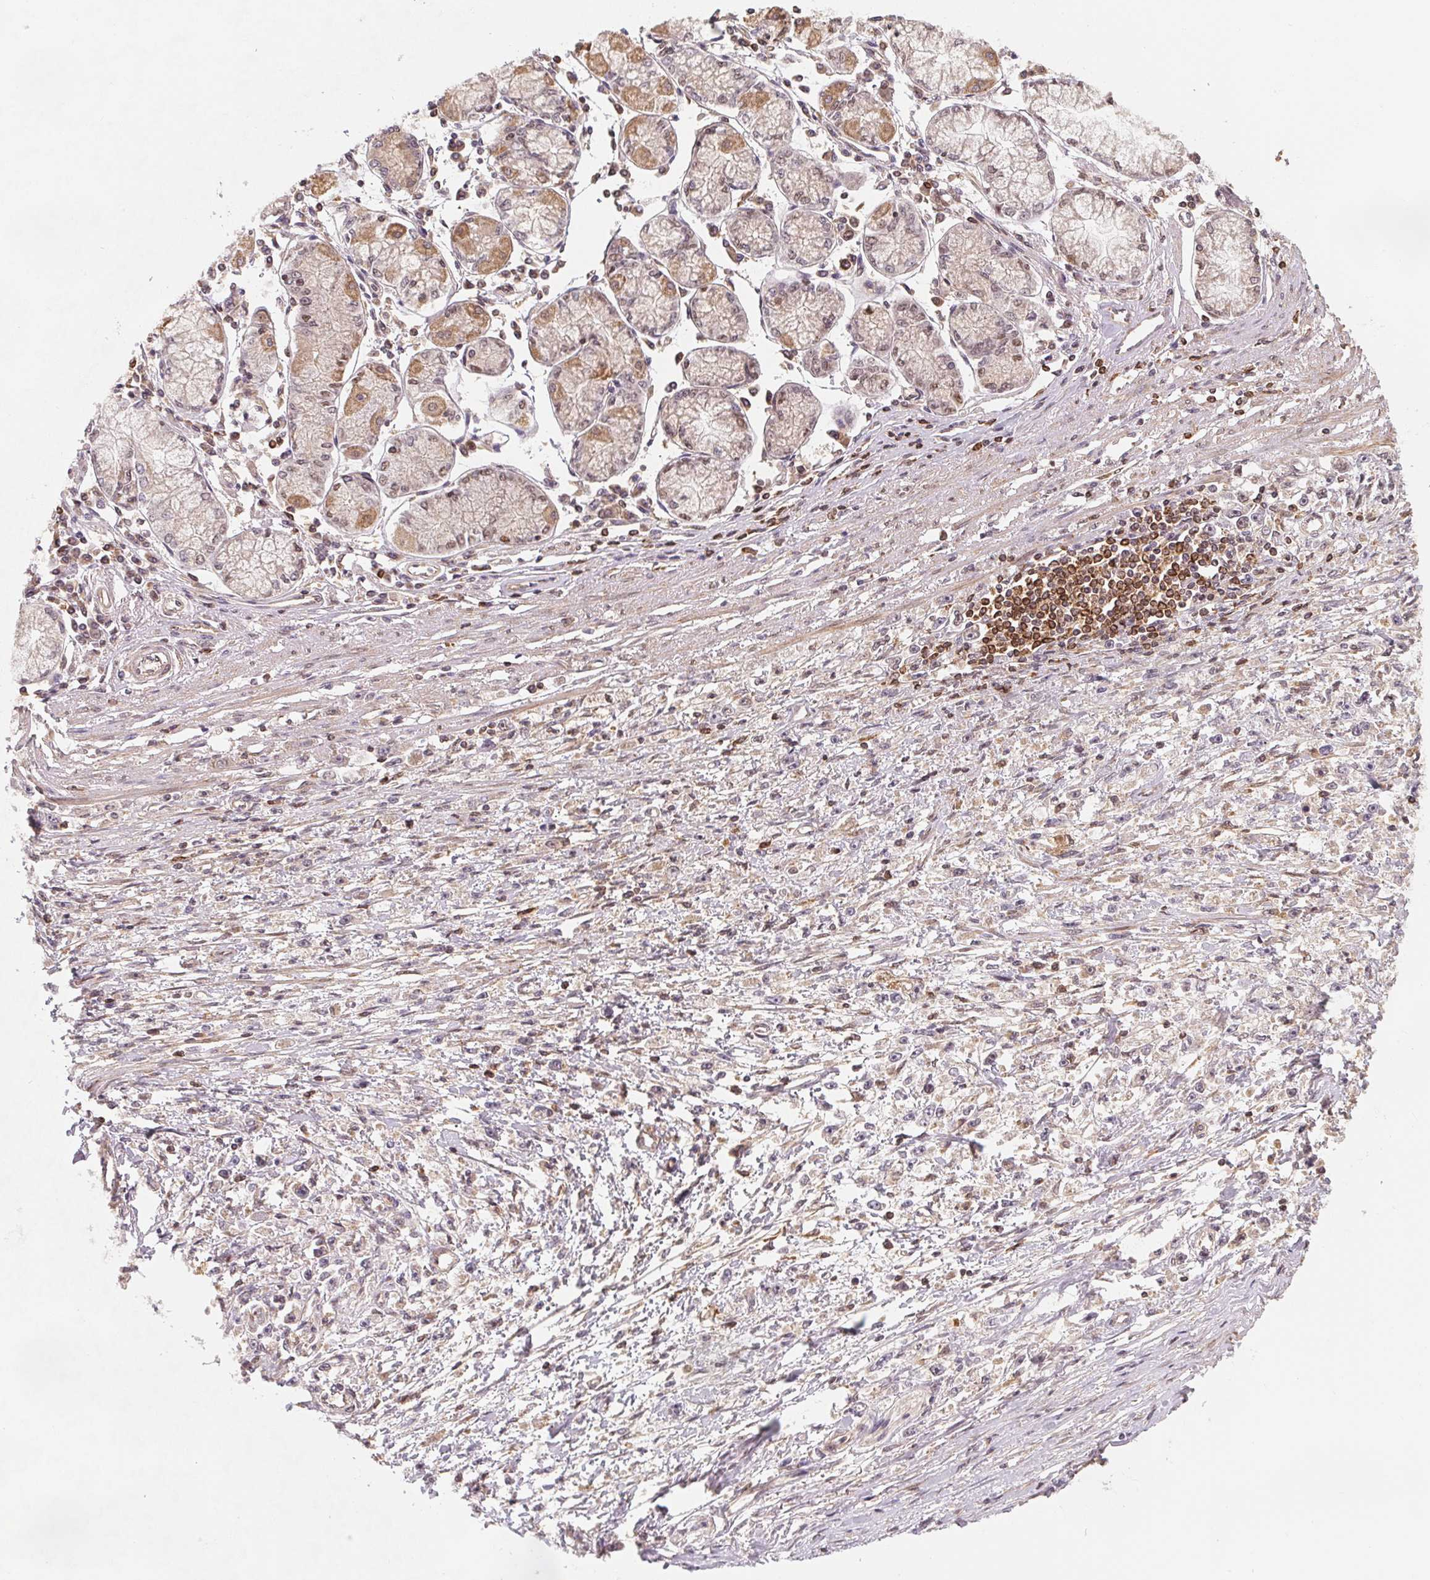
{"staining": {"intensity": "negative", "quantity": "none", "location": "none"}, "tissue": "stomach cancer", "cell_type": "Tumor cells", "image_type": "cancer", "snomed": [{"axis": "morphology", "description": "Adenocarcinoma, NOS"}, {"axis": "topography", "description": "Stomach"}], "caption": "Stomach adenocarcinoma was stained to show a protein in brown. There is no significant expression in tumor cells. The staining was performed using DAB (3,3'-diaminobenzidine) to visualize the protein expression in brown, while the nuclei were stained in blue with hematoxylin (Magnification: 20x).", "gene": "ANKRD13A", "patient": {"sex": "female", "age": 59}}